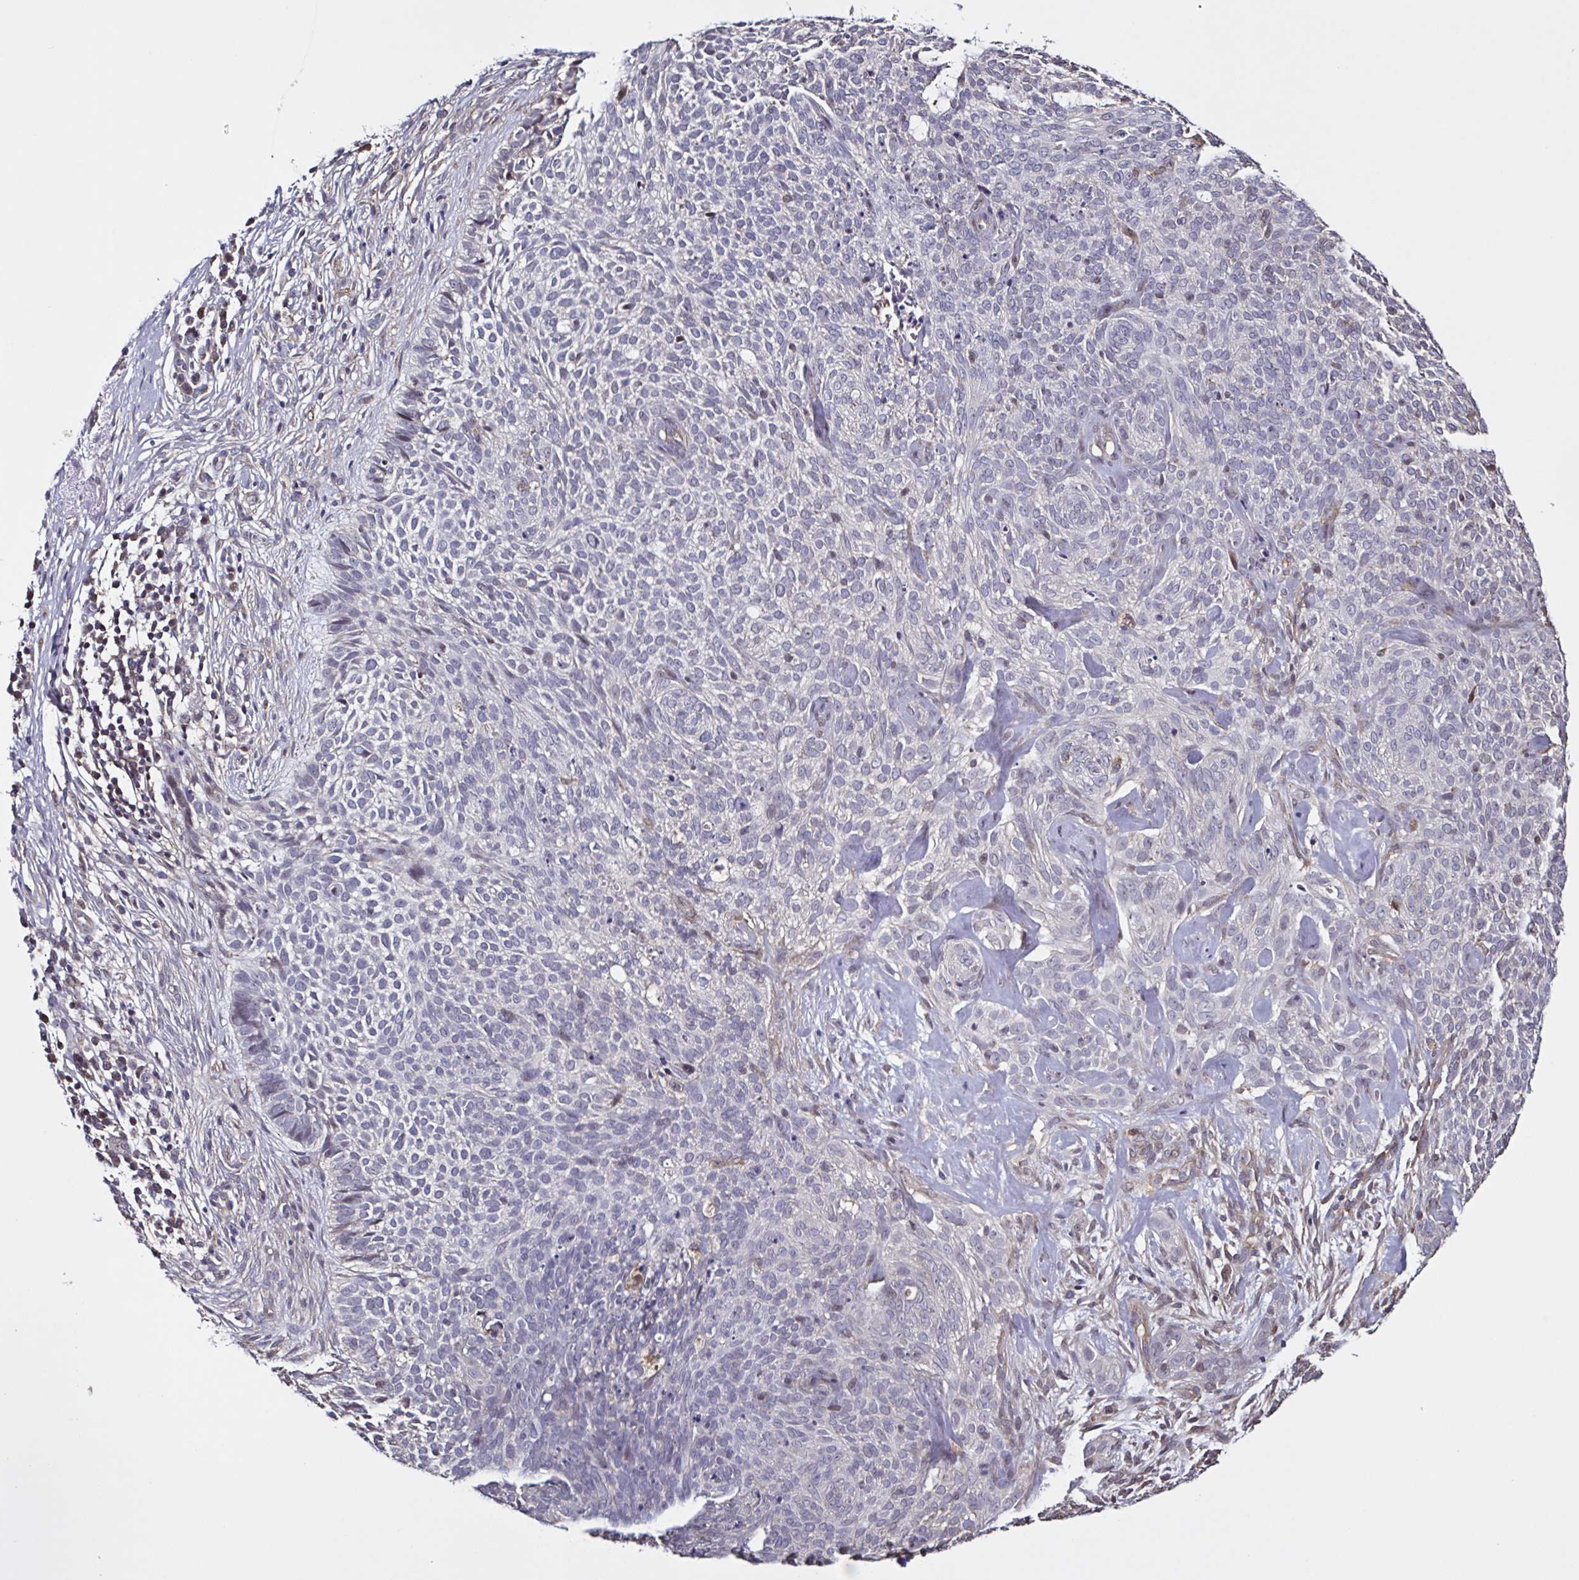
{"staining": {"intensity": "negative", "quantity": "none", "location": "none"}, "tissue": "skin cancer", "cell_type": "Tumor cells", "image_type": "cancer", "snomed": [{"axis": "morphology", "description": "Basal cell carcinoma"}, {"axis": "topography", "description": "Skin"}, {"axis": "topography", "description": "Skin of face"}], "caption": "High power microscopy image of an immunohistochemistry image of basal cell carcinoma (skin), revealing no significant expression in tumor cells. (DAB immunohistochemistry (IHC) with hematoxylin counter stain).", "gene": "ZNF200", "patient": {"sex": "female", "age": 82}}